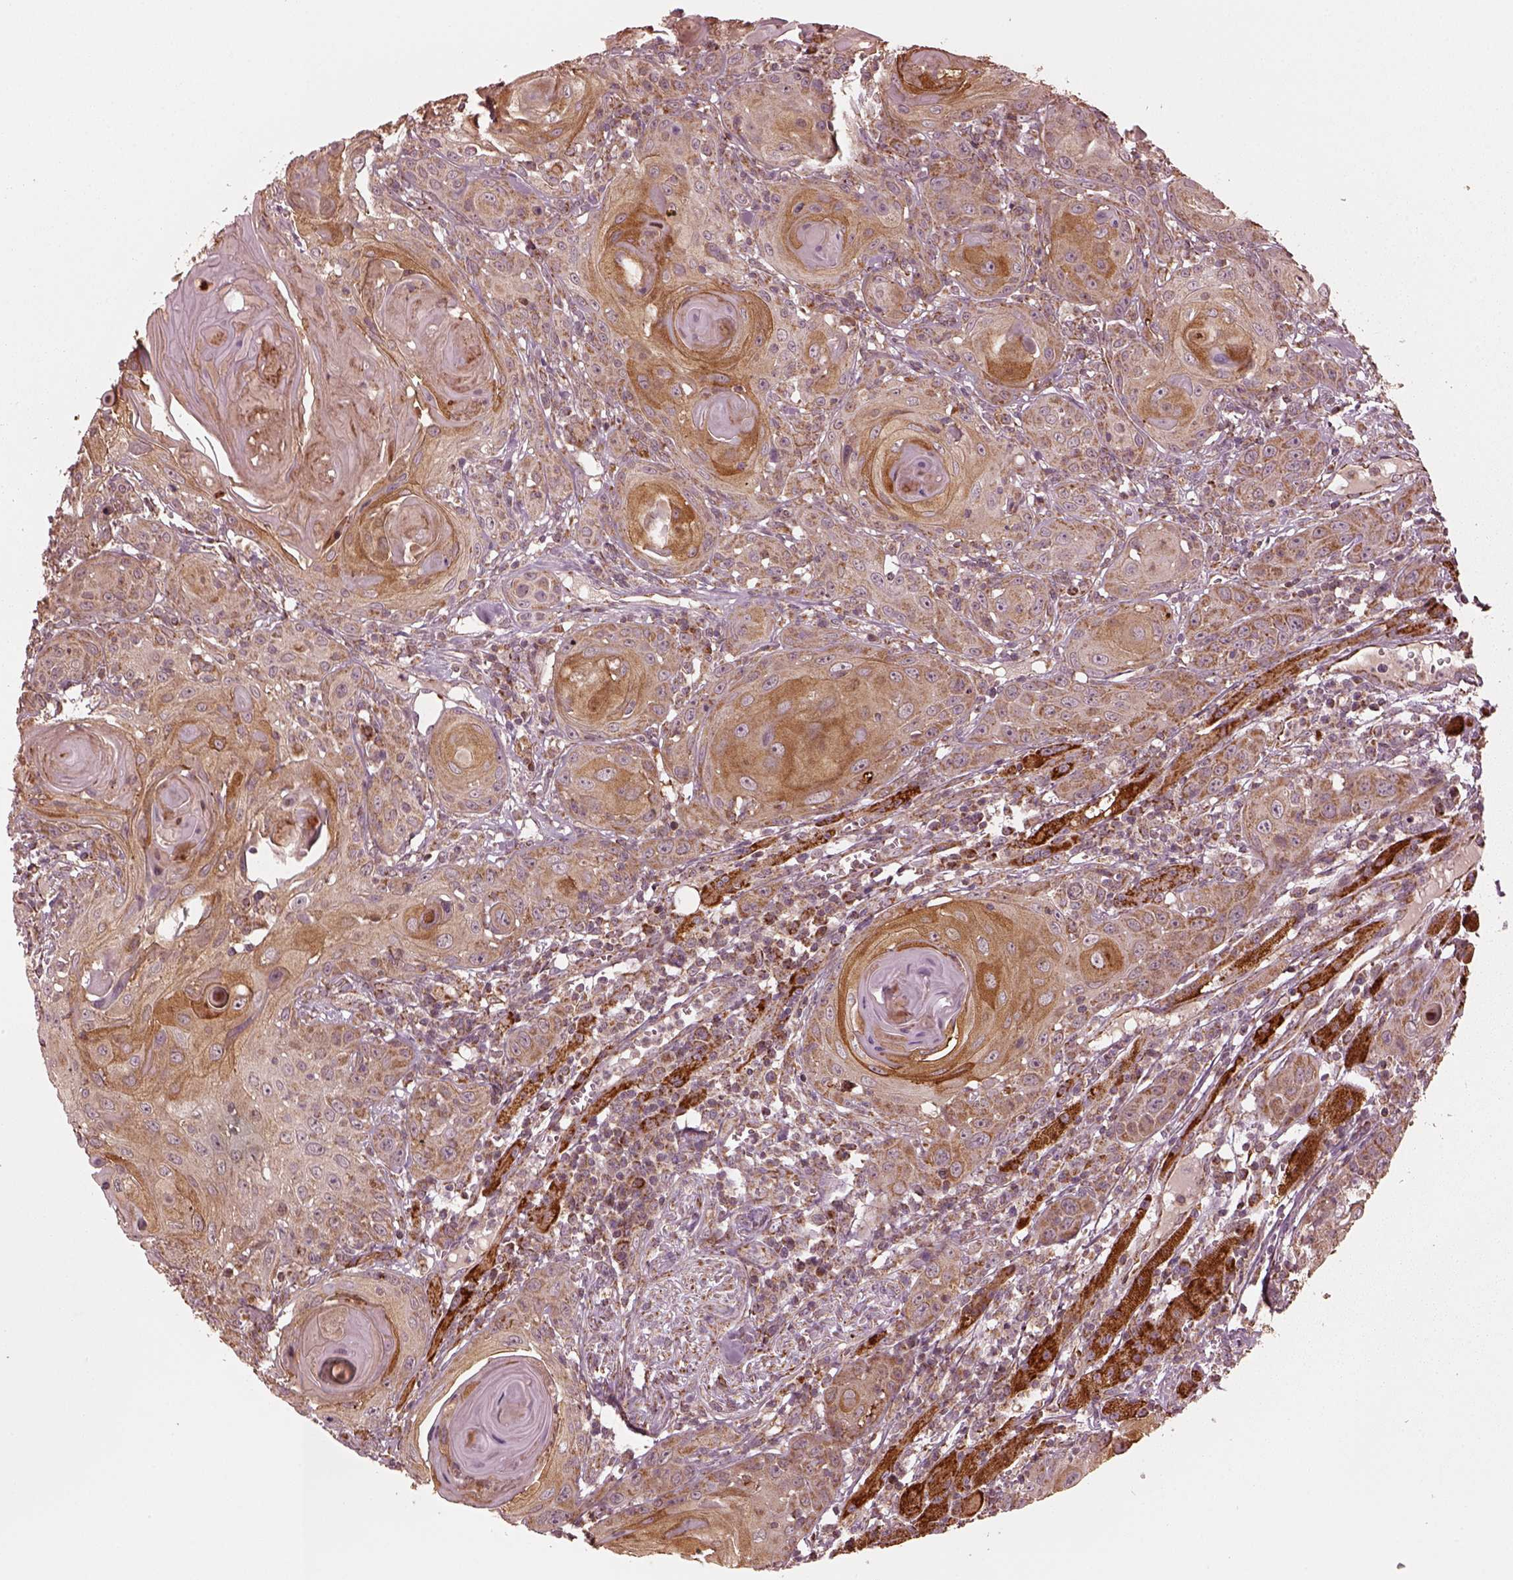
{"staining": {"intensity": "moderate", "quantity": "25%-75%", "location": "cytoplasmic/membranous"}, "tissue": "head and neck cancer", "cell_type": "Tumor cells", "image_type": "cancer", "snomed": [{"axis": "morphology", "description": "Squamous cell carcinoma, NOS"}, {"axis": "topography", "description": "Head-Neck"}], "caption": "A photomicrograph of human head and neck squamous cell carcinoma stained for a protein shows moderate cytoplasmic/membranous brown staining in tumor cells.", "gene": "NDUFB10", "patient": {"sex": "female", "age": 80}}